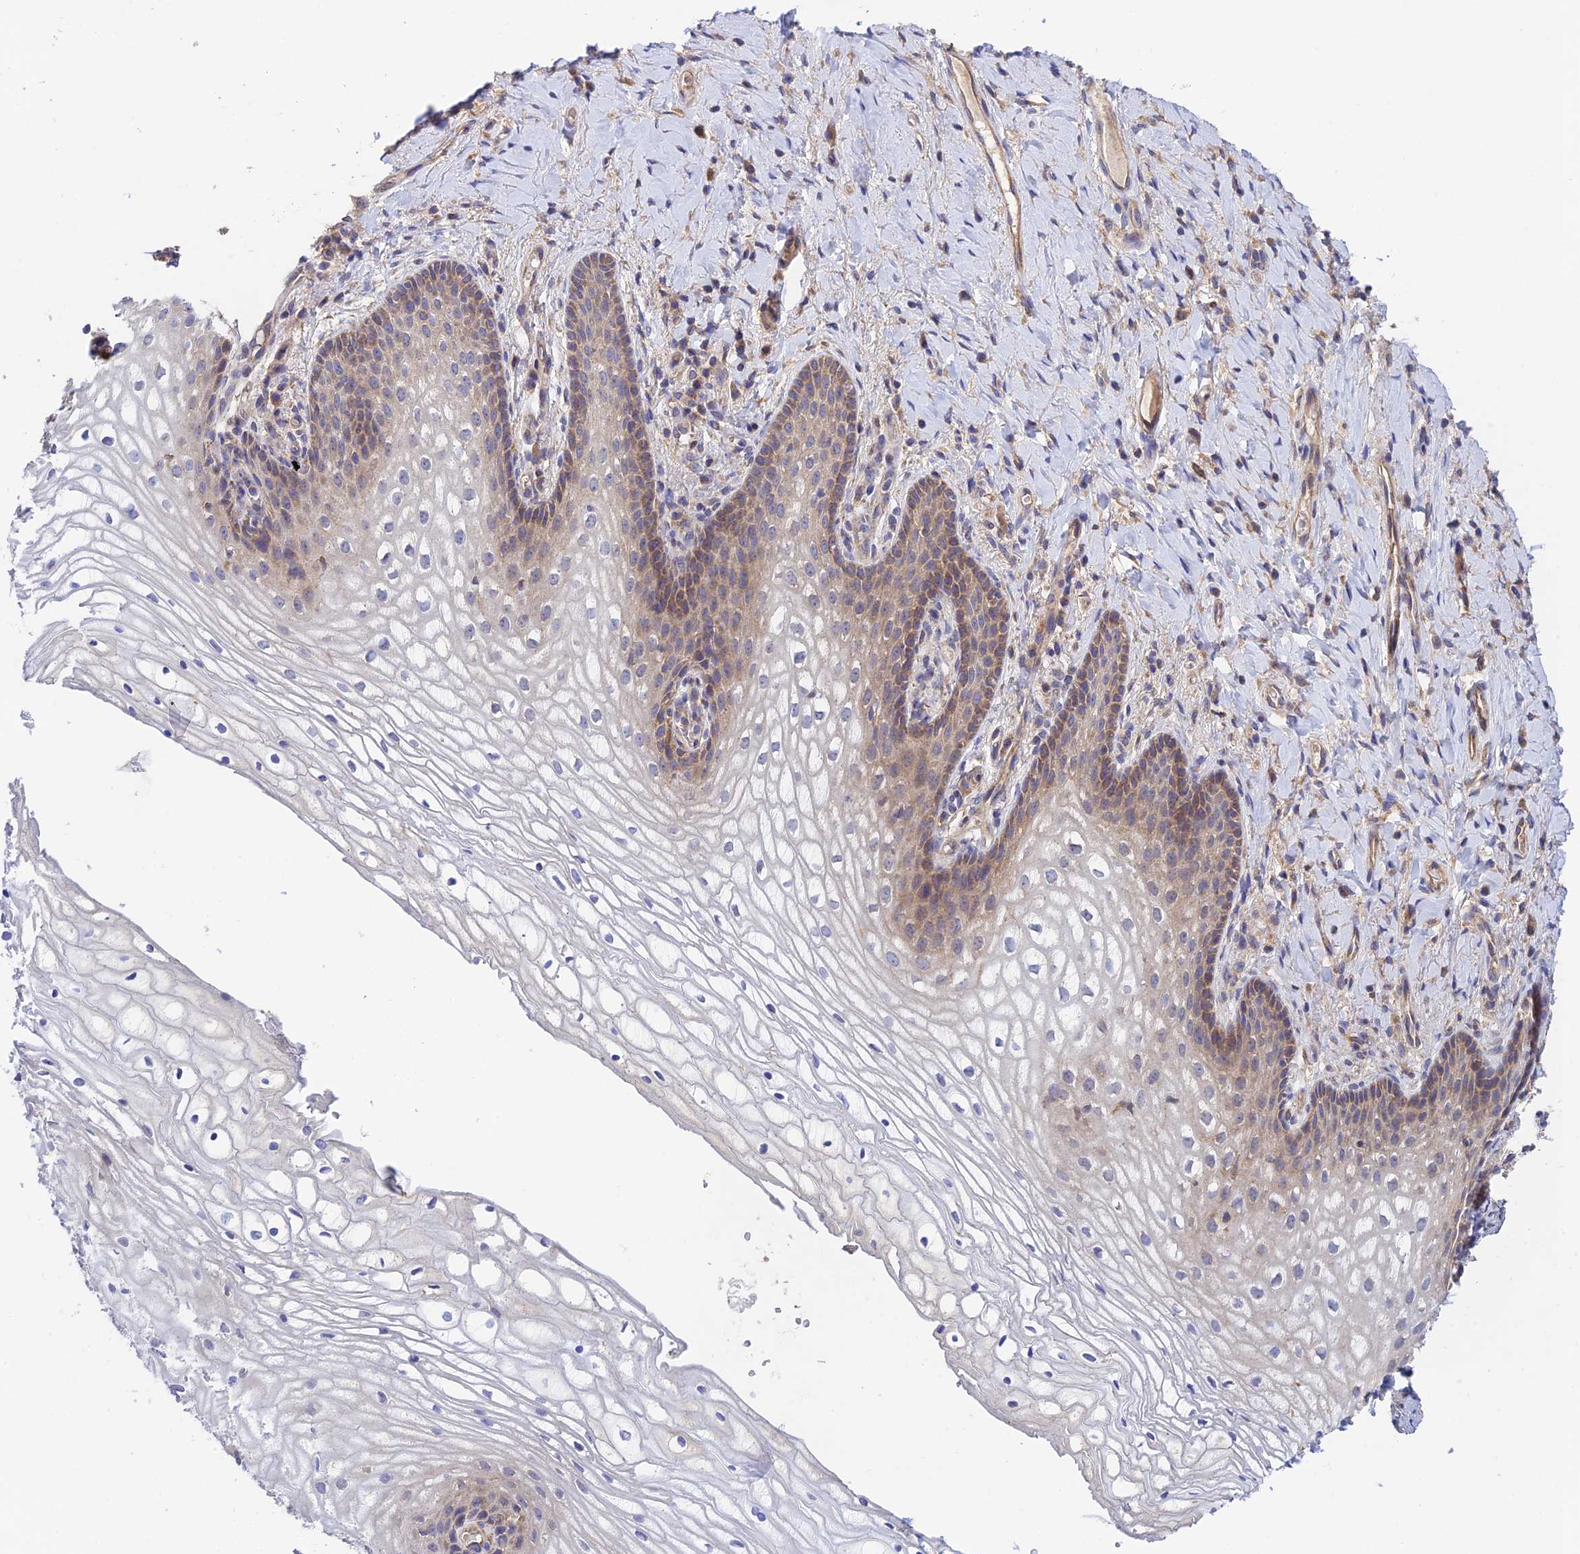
{"staining": {"intensity": "weak", "quantity": "25%-75%", "location": "cytoplasmic/membranous"}, "tissue": "vagina", "cell_type": "Squamous epithelial cells", "image_type": "normal", "snomed": [{"axis": "morphology", "description": "Normal tissue, NOS"}, {"axis": "topography", "description": "Vagina"}], "caption": "Human vagina stained for a protein (brown) shows weak cytoplasmic/membranous positive staining in about 25%-75% of squamous epithelial cells.", "gene": "RANBP6", "patient": {"sex": "female", "age": 60}}